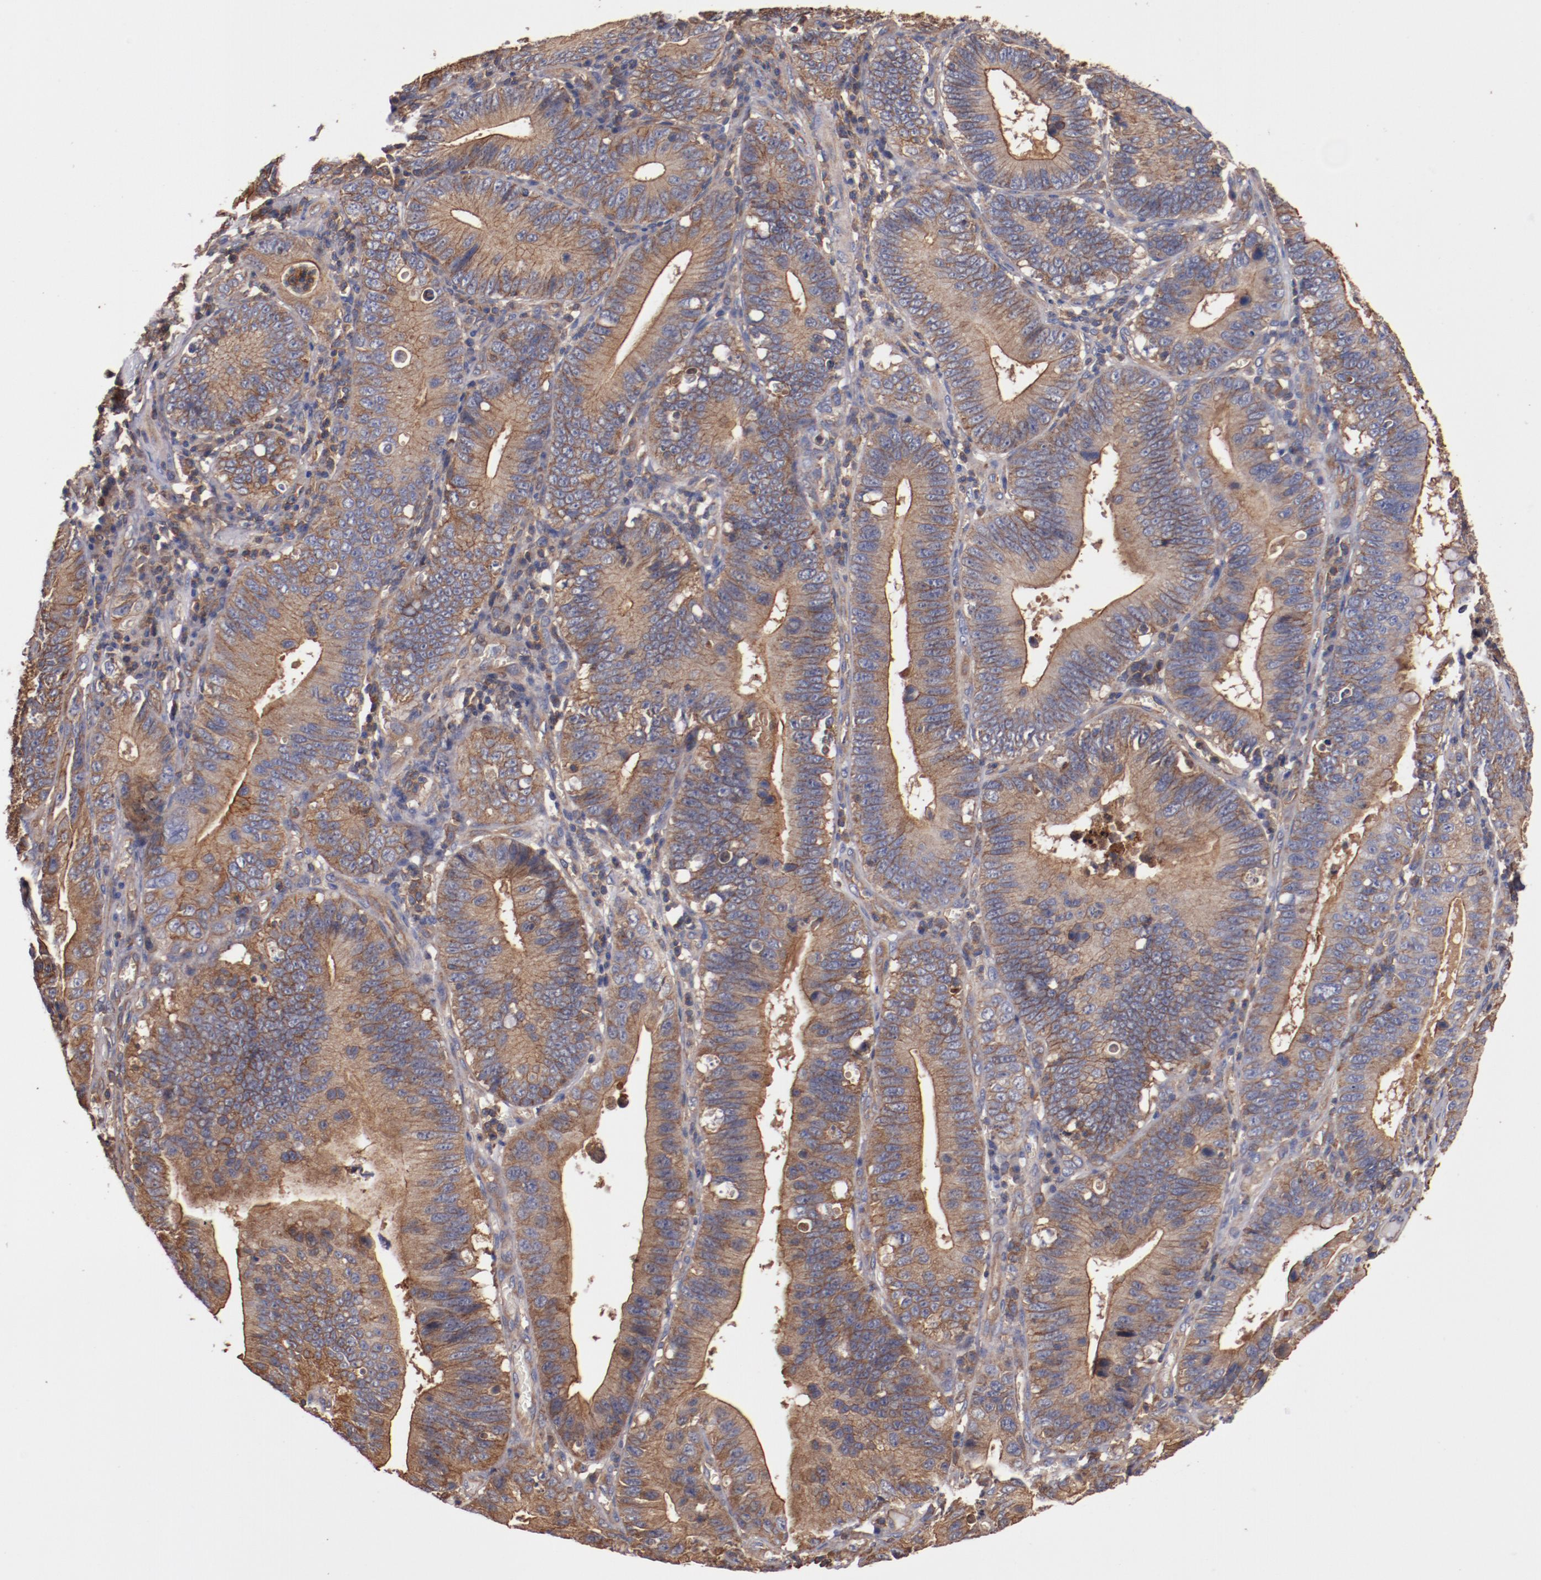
{"staining": {"intensity": "strong", "quantity": ">75%", "location": "cytoplasmic/membranous"}, "tissue": "stomach cancer", "cell_type": "Tumor cells", "image_type": "cancer", "snomed": [{"axis": "morphology", "description": "Adenocarcinoma, NOS"}, {"axis": "topography", "description": "Stomach"}, {"axis": "topography", "description": "Gastric cardia"}], "caption": "Protein staining of stomach cancer tissue shows strong cytoplasmic/membranous expression in approximately >75% of tumor cells. The protein is shown in brown color, while the nuclei are stained blue.", "gene": "TMOD3", "patient": {"sex": "male", "age": 59}}